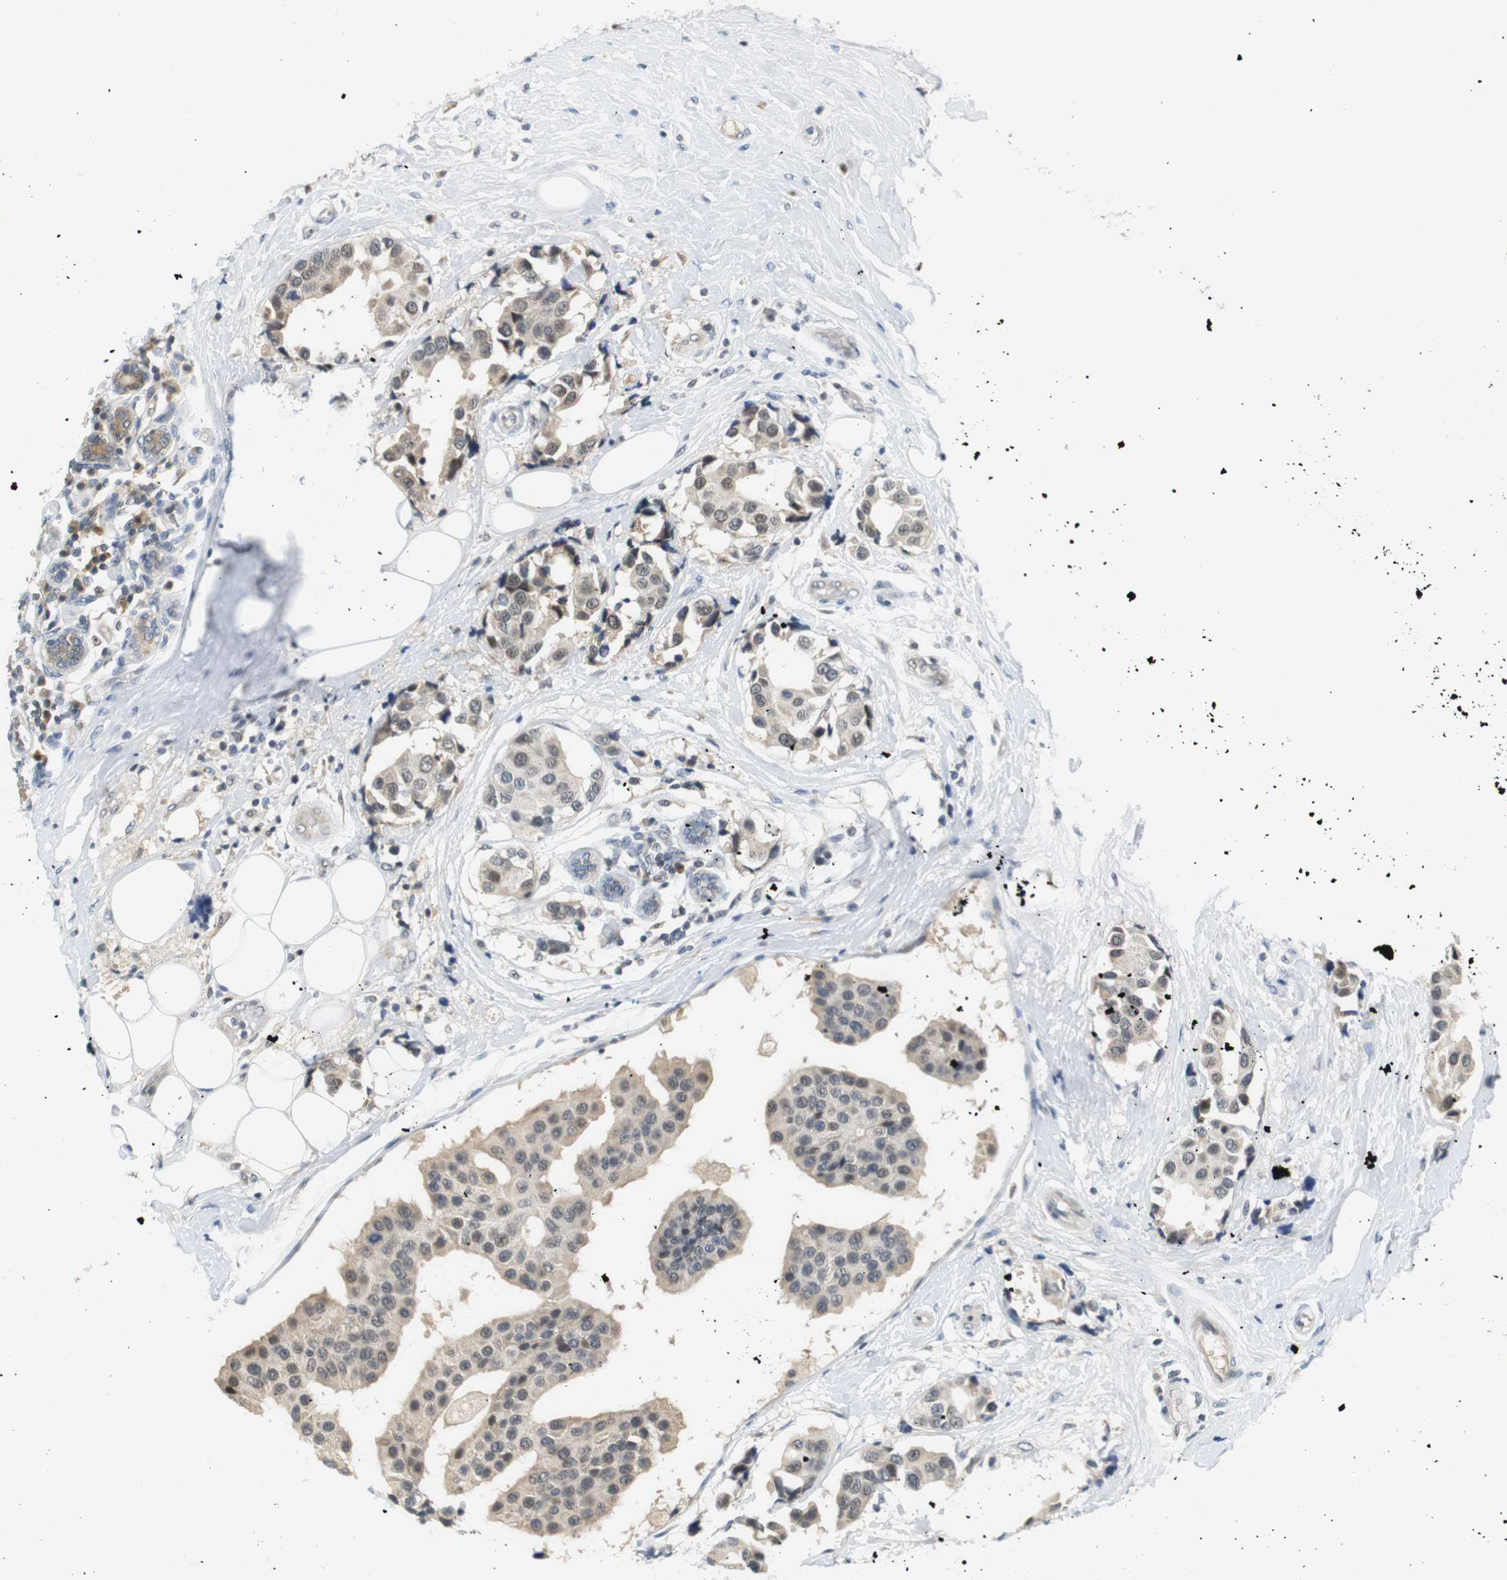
{"staining": {"intensity": "weak", "quantity": "<25%", "location": "cytoplasmic/membranous"}, "tissue": "breast cancer", "cell_type": "Tumor cells", "image_type": "cancer", "snomed": [{"axis": "morphology", "description": "Normal tissue, NOS"}, {"axis": "morphology", "description": "Duct carcinoma"}, {"axis": "topography", "description": "Breast"}], "caption": "Human breast infiltrating ductal carcinoma stained for a protein using immunohistochemistry (IHC) shows no staining in tumor cells.", "gene": "WNT7A", "patient": {"sex": "female", "age": 39}}